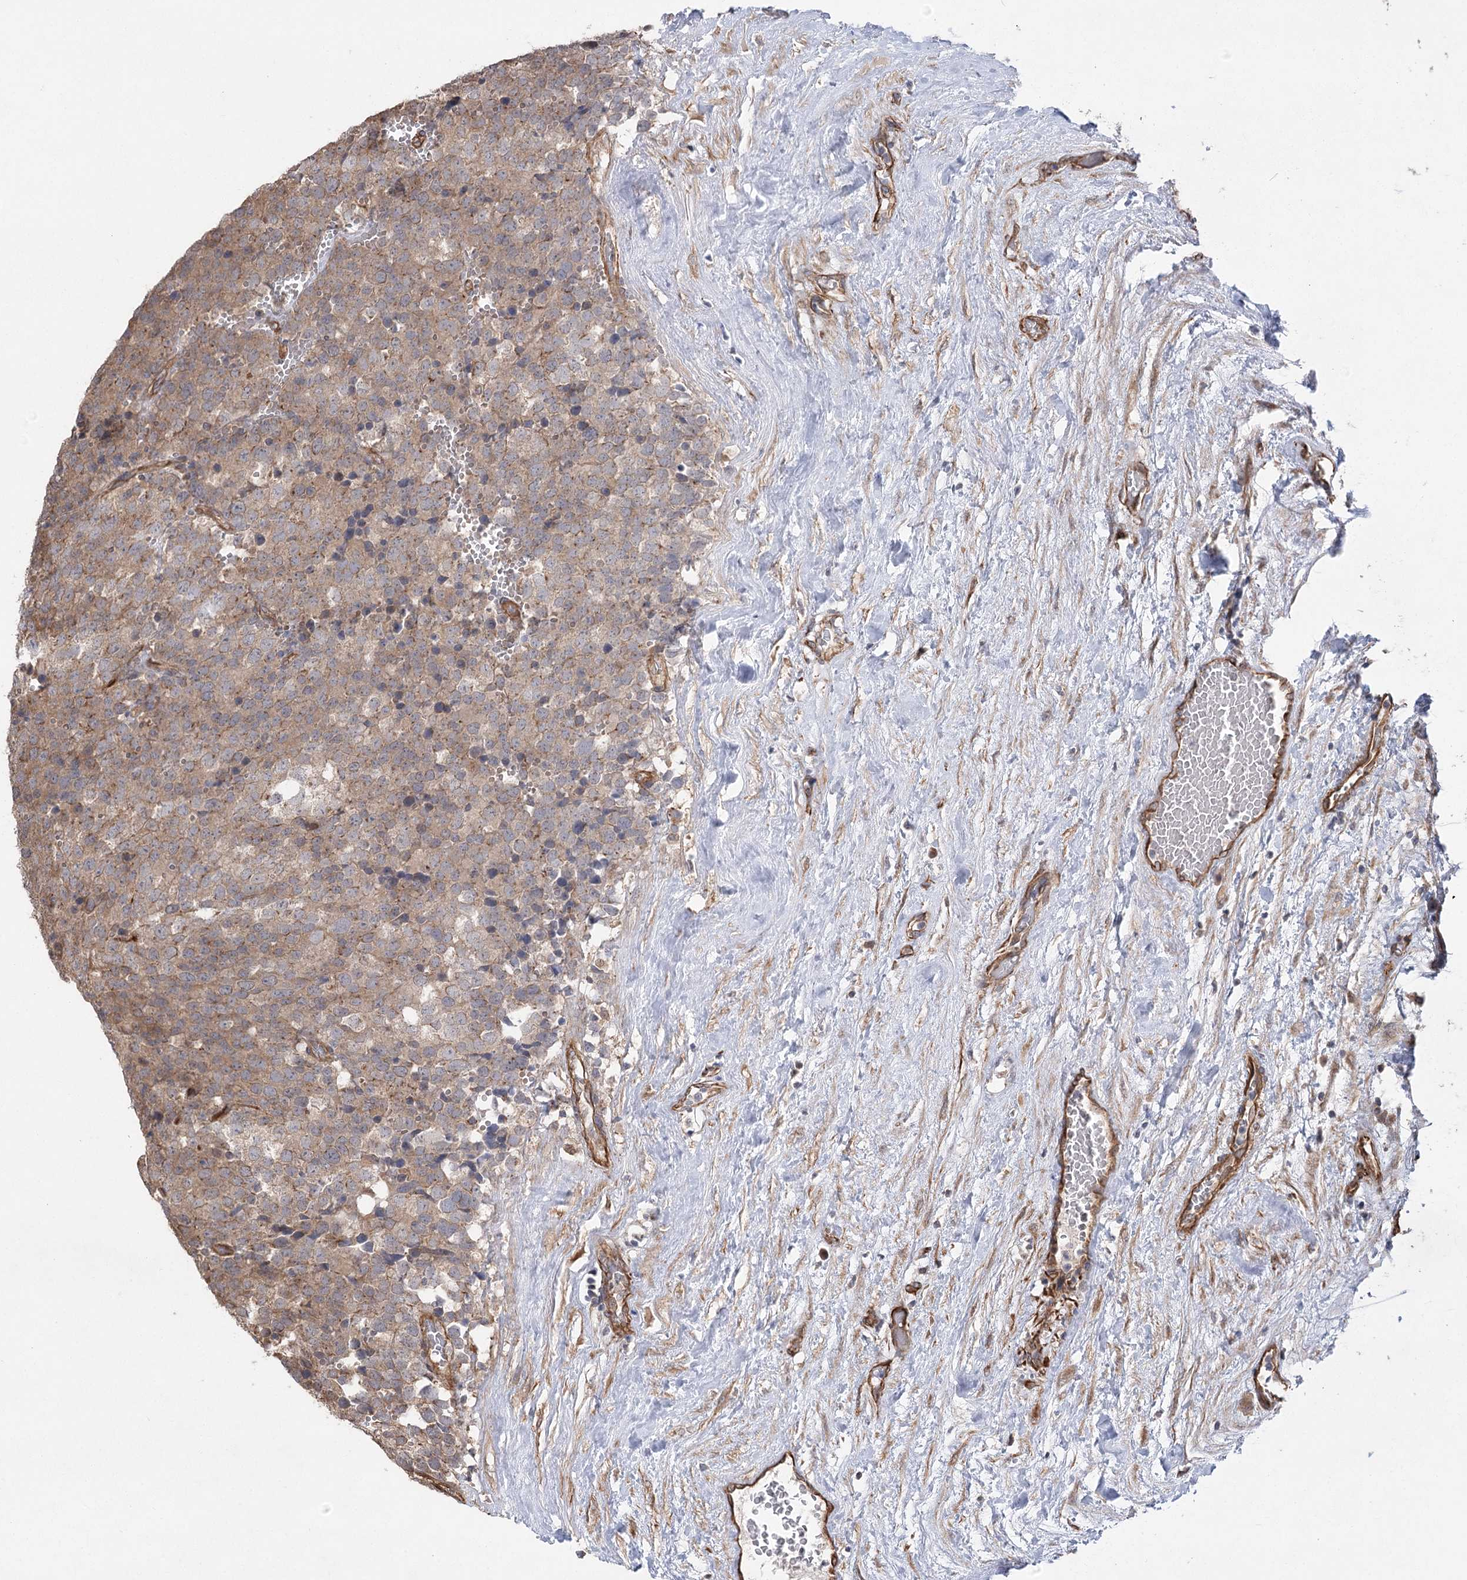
{"staining": {"intensity": "weak", "quantity": ">75%", "location": "cytoplasmic/membranous"}, "tissue": "testis cancer", "cell_type": "Tumor cells", "image_type": "cancer", "snomed": [{"axis": "morphology", "description": "Seminoma, NOS"}, {"axis": "topography", "description": "Testis"}], "caption": "The histopathology image demonstrates immunohistochemical staining of testis seminoma. There is weak cytoplasmic/membranous positivity is appreciated in approximately >75% of tumor cells.", "gene": "RWDD4", "patient": {"sex": "male", "age": 71}}